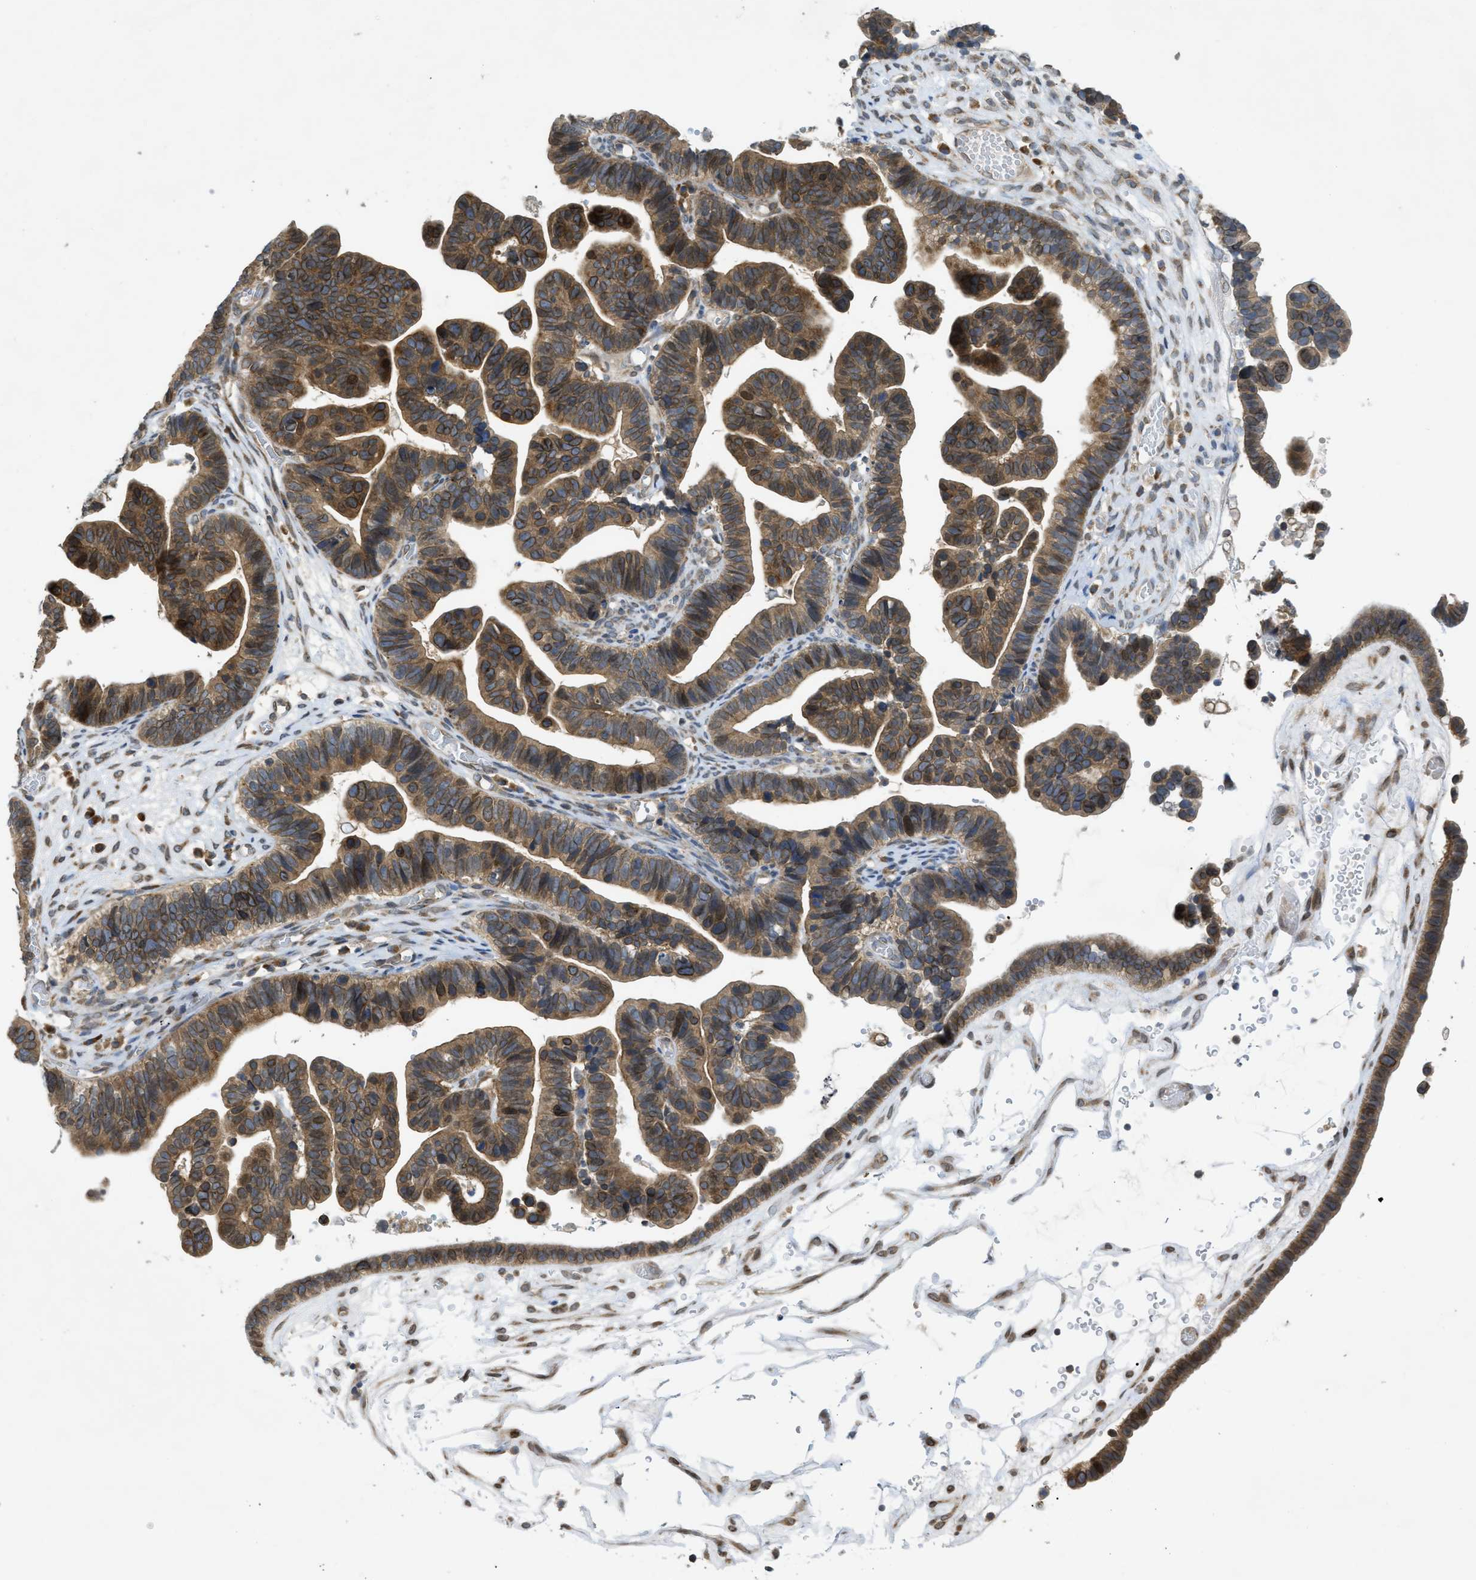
{"staining": {"intensity": "strong", "quantity": ">75%", "location": "cytoplasmic/membranous,nuclear"}, "tissue": "ovarian cancer", "cell_type": "Tumor cells", "image_type": "cancer", "snomed": [{"axis": "morphology", "description": "Cystadenocarcinoma, serous, NOS"}, {"axis": "topography", "description": "Ovary"}], "caption": "High-magnification brightfield microscopy of ovarian cancer (serous cystadenocarcinoma) stained with DAB (brown) and counterstained with hematoxylin (blue). tumor cells exhibit strong cytoplasmic/membranous and nuclear positivity is identified in about>75% of cells. Nuclei are stained in blue.", "gene": "EIF2AK3", "patient": {"sex": "female", "age": 56}}